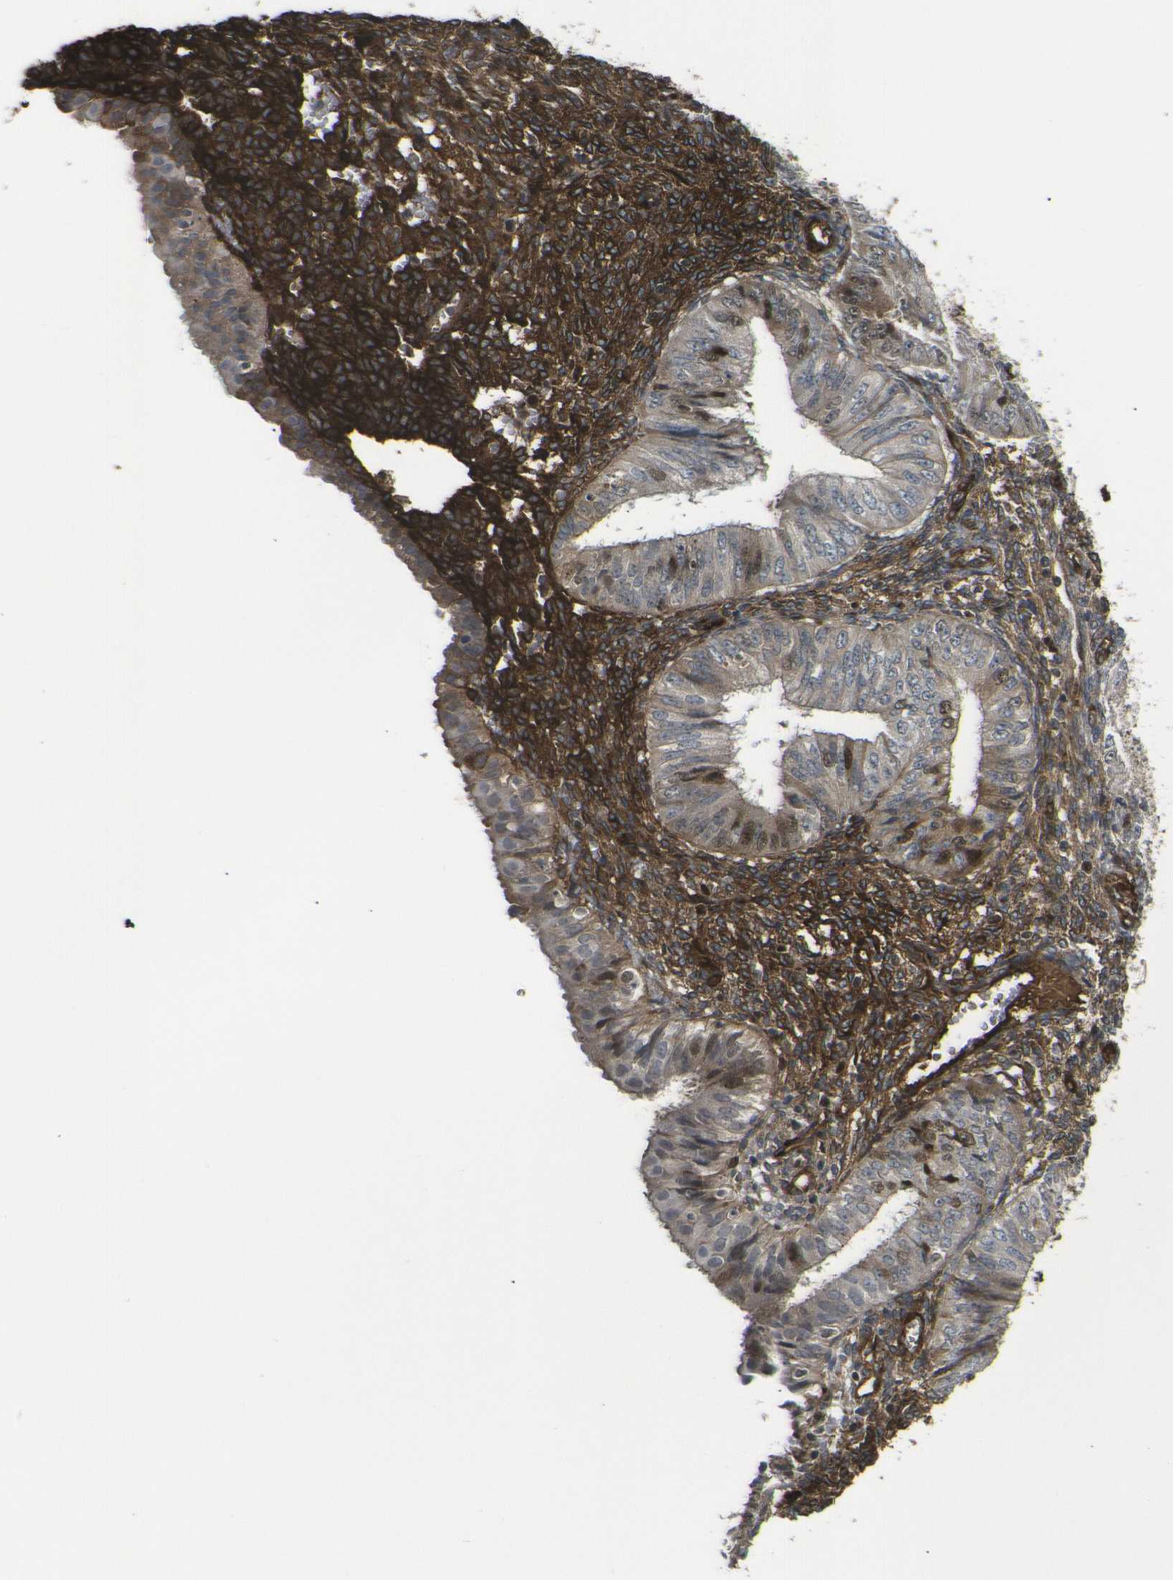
{"staining": {"intensity": "moderate", "quantity": "25%-75%", "location": "cytoplasmic/membranous,nuclear"}, "tissue": "endometrial cancer", "cell_type": "Tumor cells", "image_type": "cancer", "snomed": [{"axis": "morphology", "description": "Normal tissue, NOS"}, {"axis": "morphology", "description": "Adenocarcinoma, NOS"}, {"axis": "topography", "description": "Endometrium"}], "caption": "Endometrial cancer stained for a protein (brown) reveals moderate cytoplasmic/membranous and nuclear positive staining in approximately 25%-75% of tumor cells.", "gene": "ECE1", "patient": {"sex": "female", "age": 53}}